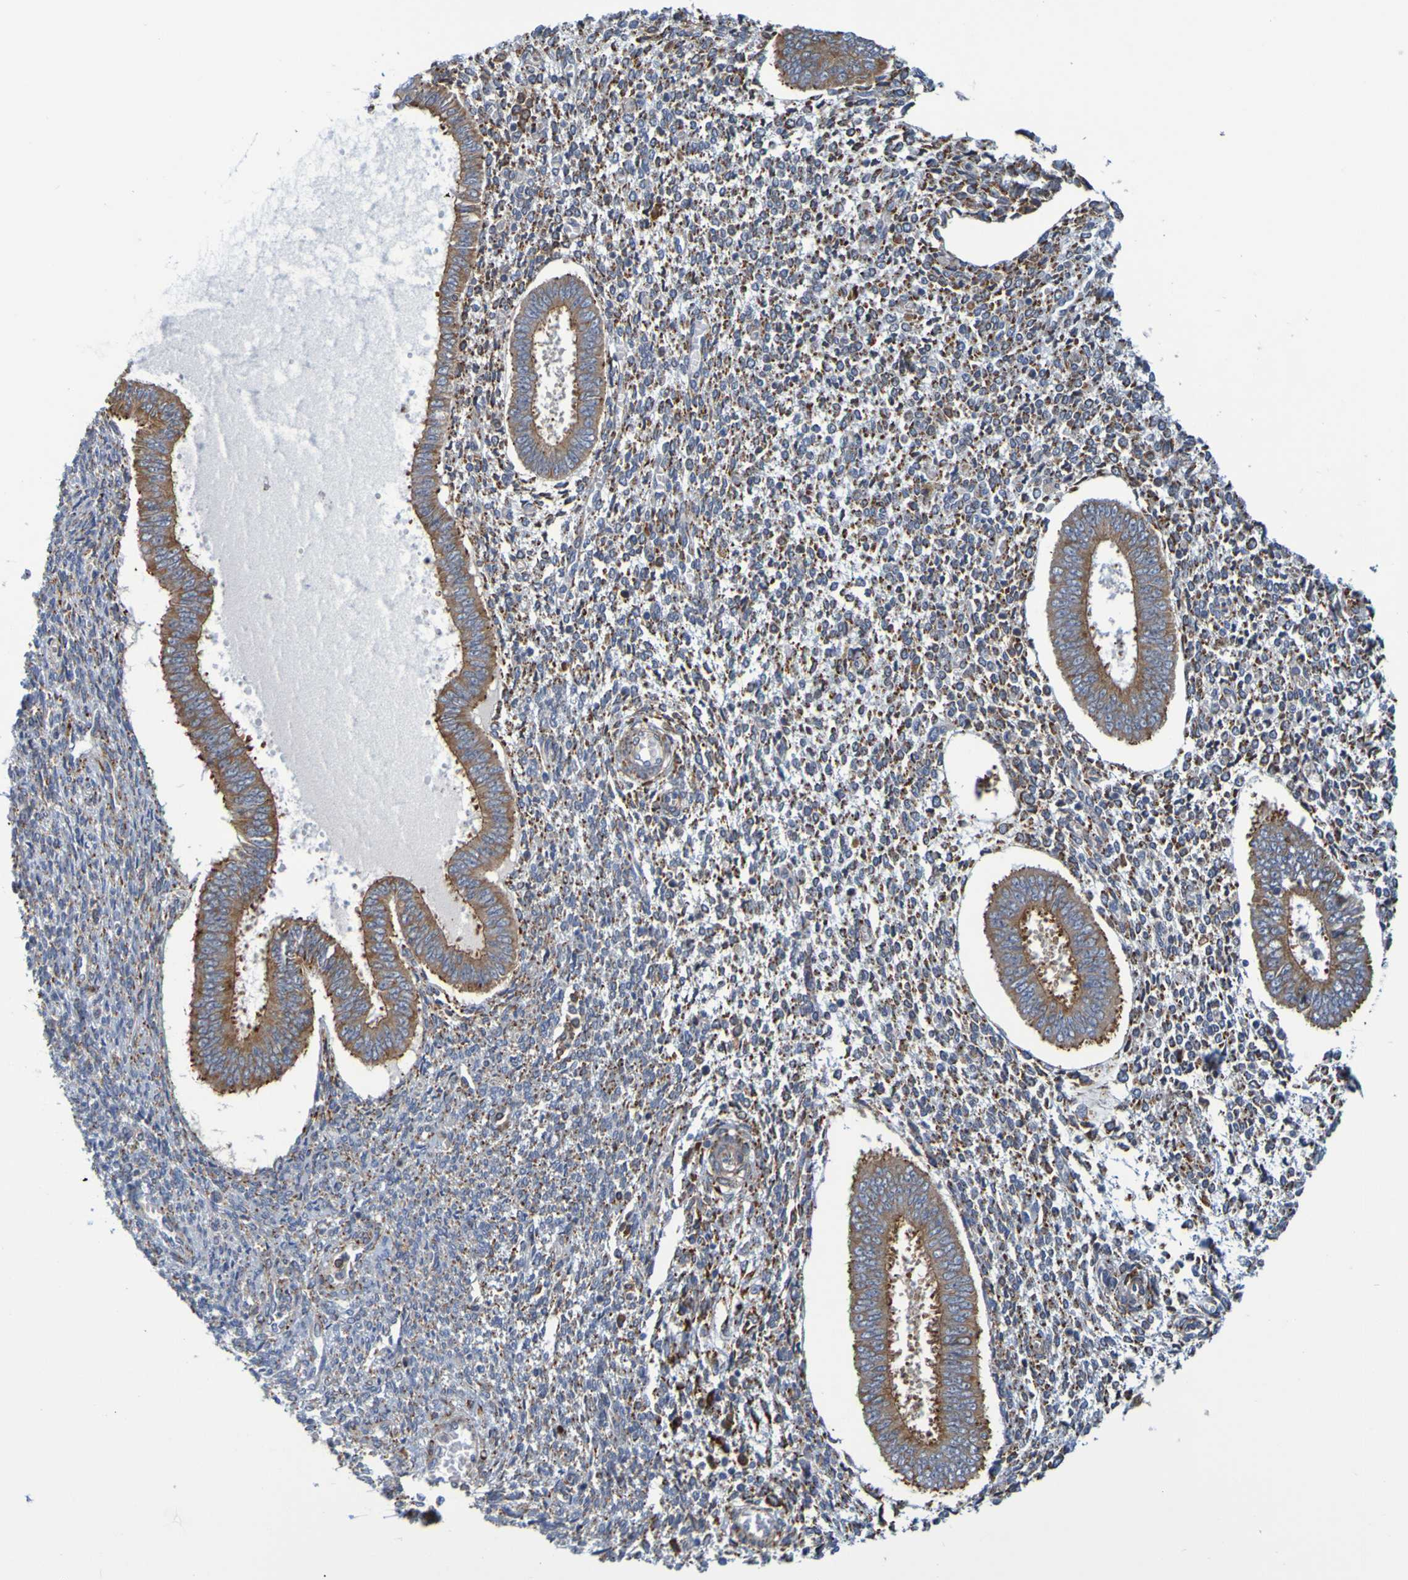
{"staining": {"intensity": "strong", "quantity": "<25%", "location": "cytoplasmic/membranous"}, "tissue": "endometrium", "cell_type": "Cells in endometrial stroma", "image_type": "normal", "snomed": [{"axis": "morphology", "description": "Normal tissue, NOS"}, {"axis": "topography", "description": "Endometrium"}], "caption": "This histopathology image shows immunohistochemistry staining of benign human endometrium, with medium strong cytoplasmic/membranous expression in approximately <25% of cells in endometrial stroma.", "gene": "SIL1", "patient": {"sex": "female", "age": 35}}